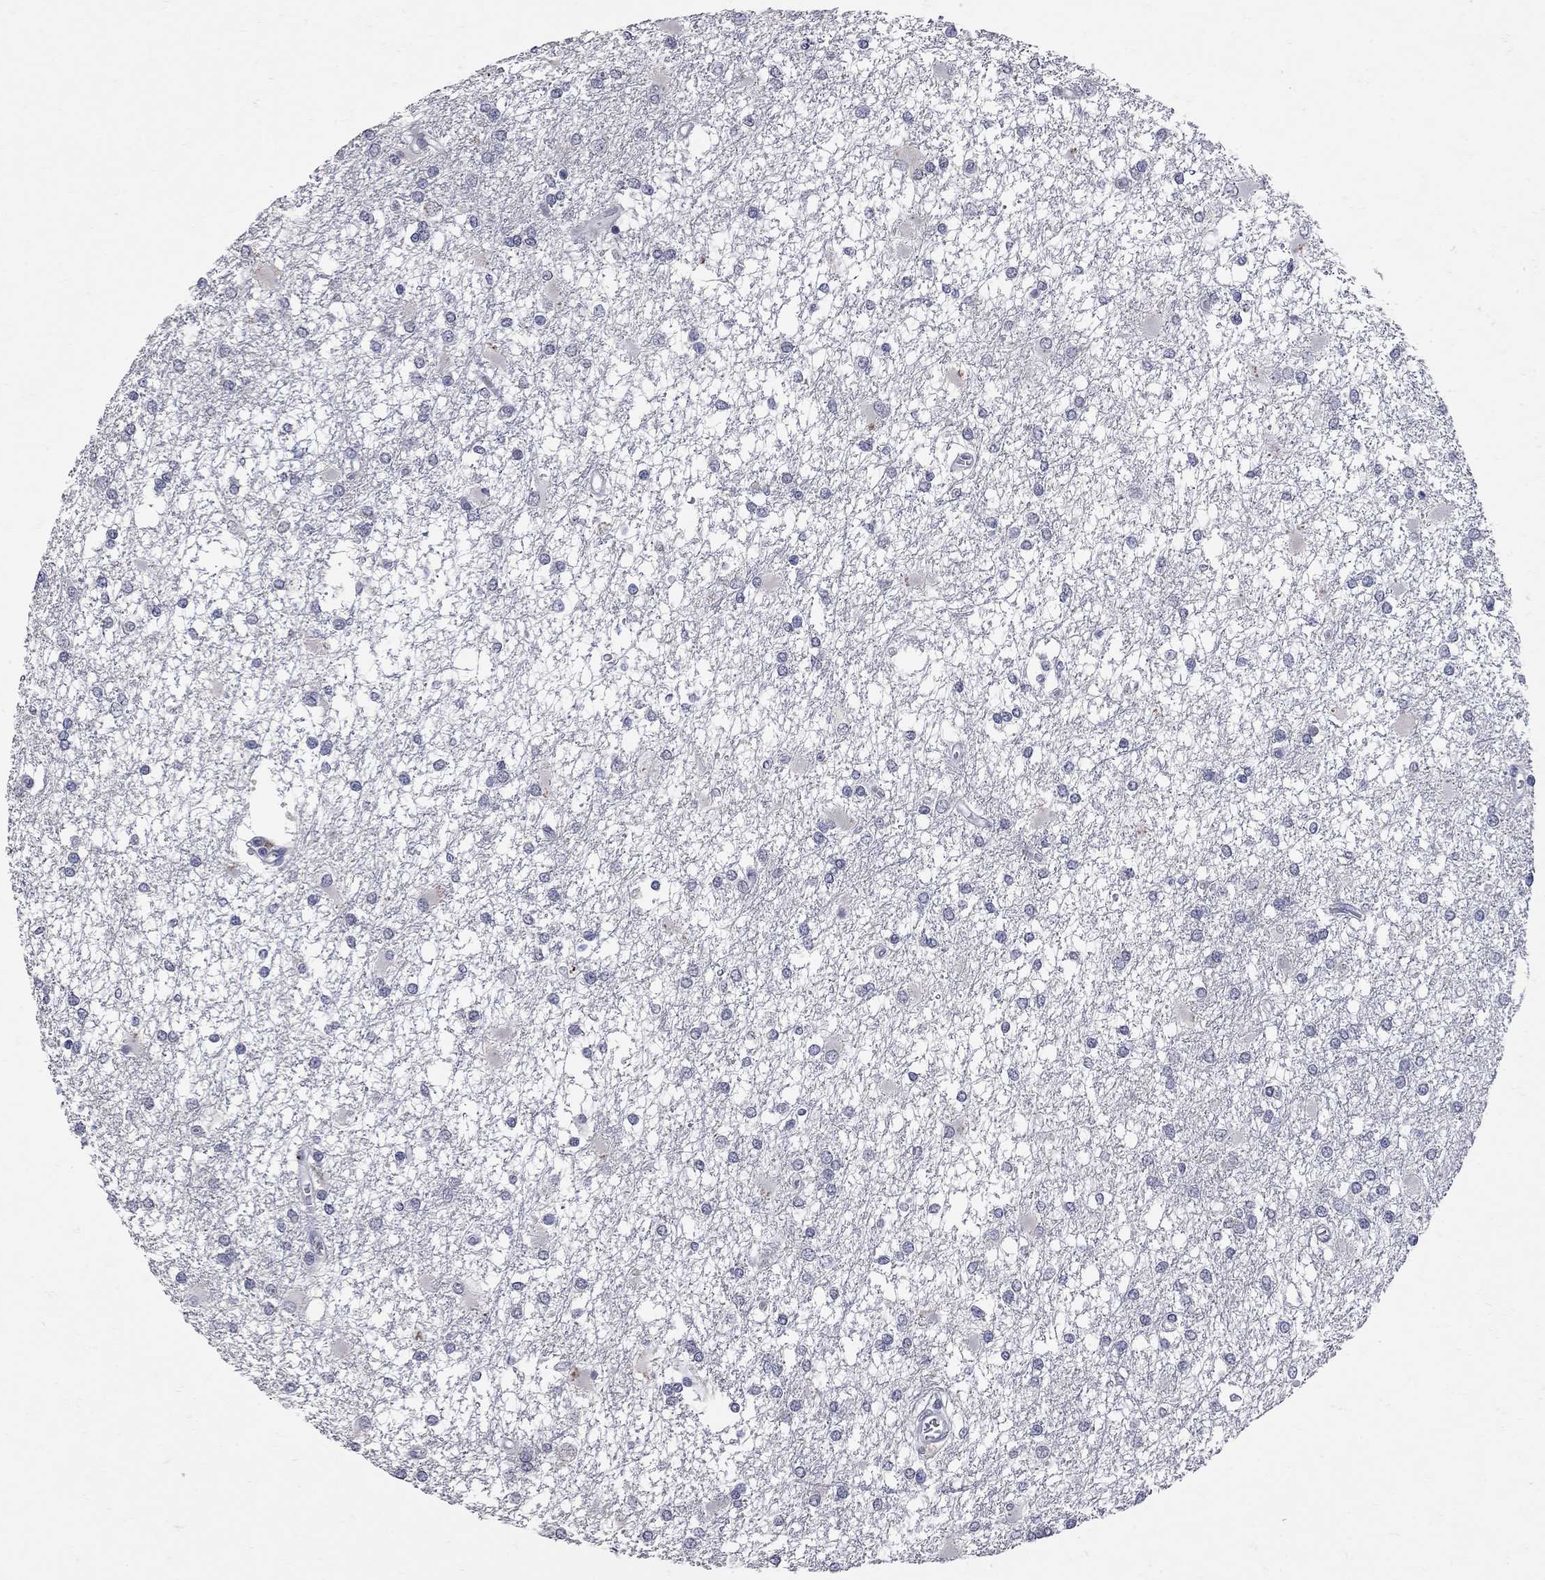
{"staining": {"intensity": "negative", "quantity": "none", "location": "none"}, "tissue": "glioma", "cell_type": "Tumor cells", "image_type": "cancer", "snomed": [{"axis": "morphology", "description": "Glioma, malignant, High grade"}, {"axis": "topography", "description": "Cerebral cortex"}], "caption": "This is an immunohistochemistry image of glioma. There is no positivity in tumor cells.", "gene": "NOS2", "patient": {"sex": "male", "age": 79}}